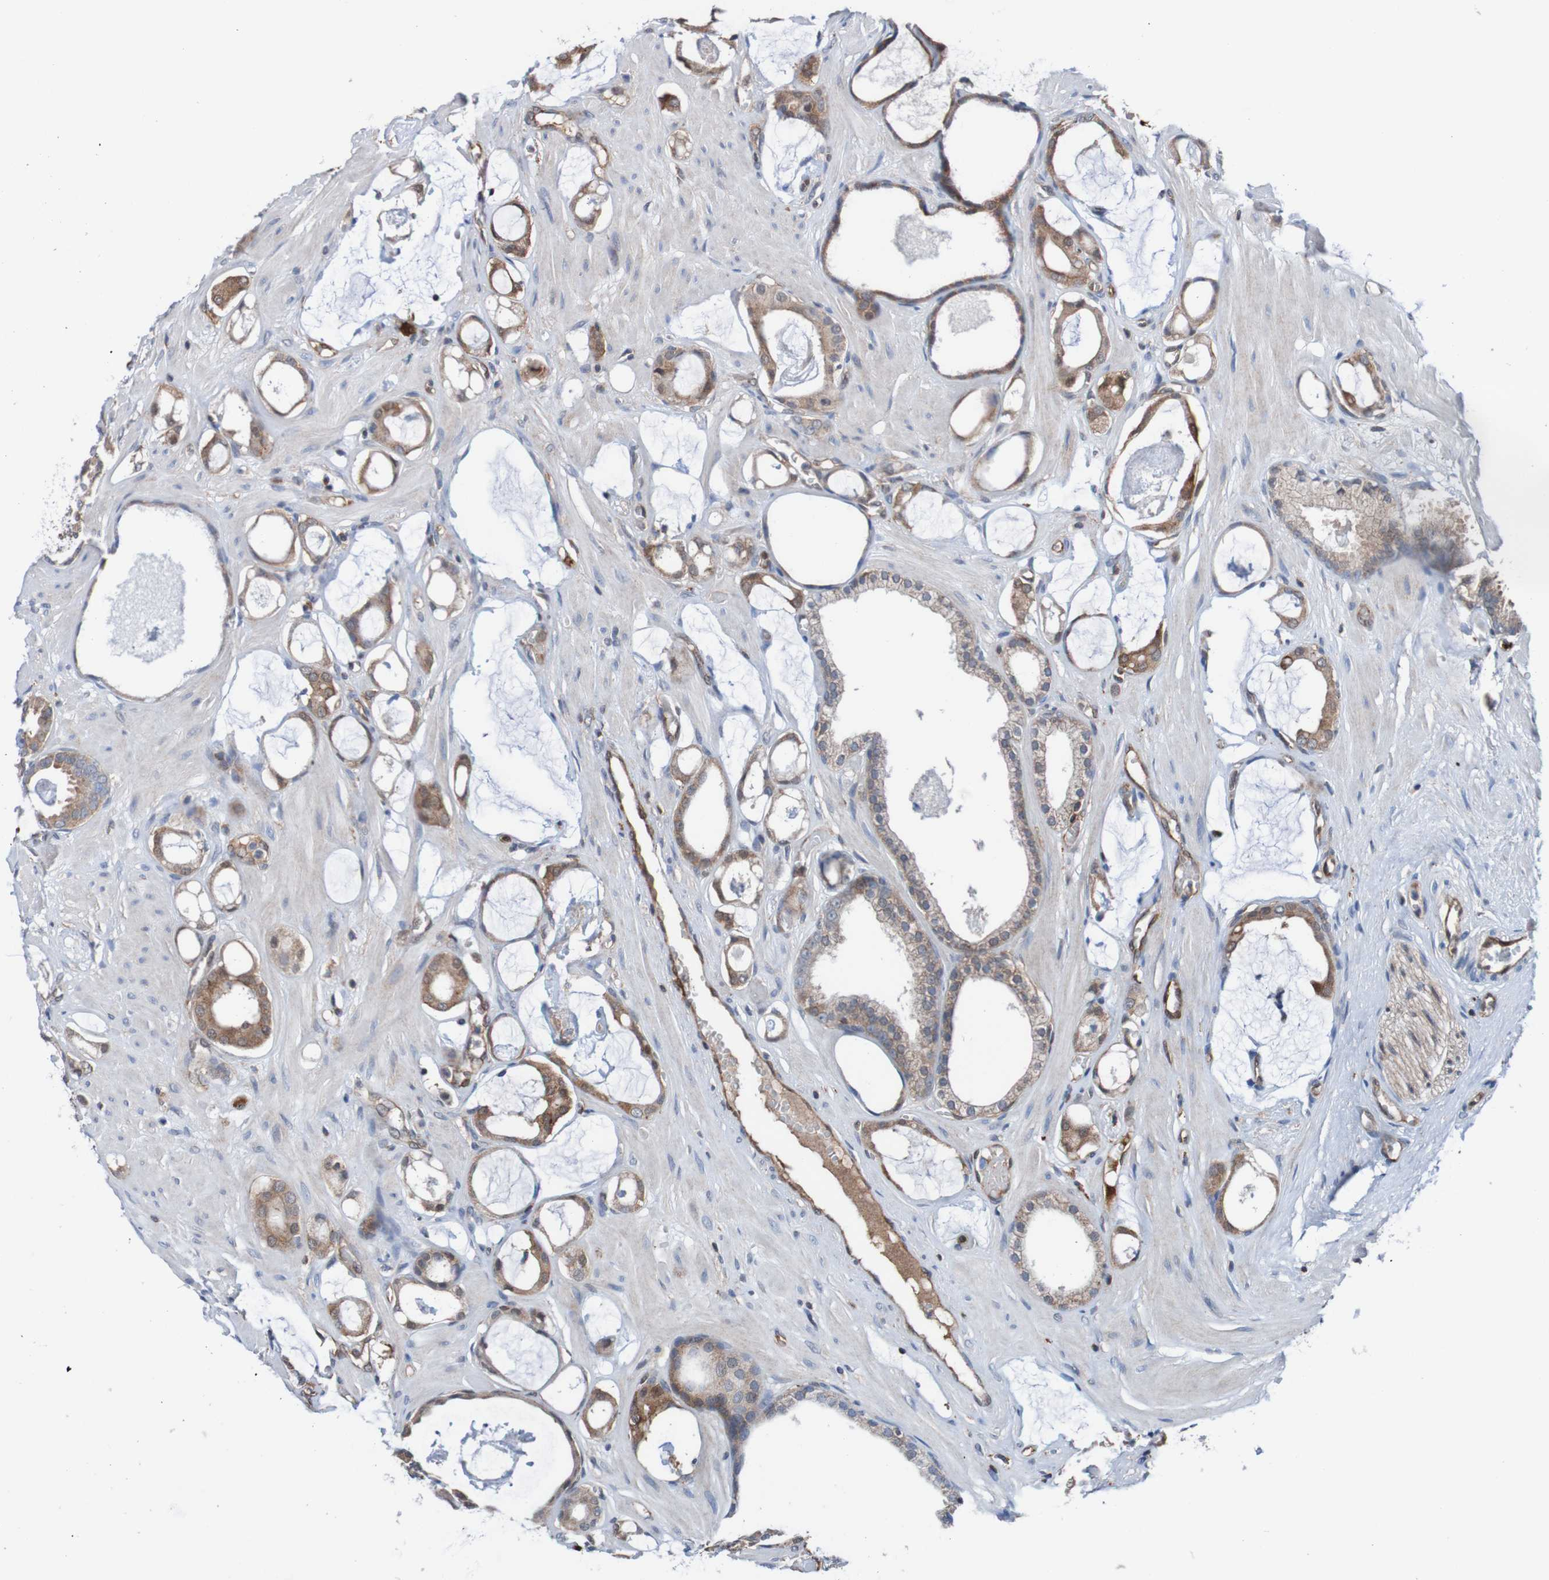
{"staining": {"intensity": "moderate", "quantity": ">75%", "location": "cytoplasmic/membranous"}, "tissue": "prostate cancer", "cell_type": "Tumor cells", "image_type": "cancer", "snomed": [{"axis": "morphology", "description": "Adenocarcinoma, Low grade"}, {"axis": "topography", "description": "Prostate"}], "caption": "The photomicrograph exhibits staining of low-grade adenocarcinoma (prostate), revealing moderate cytoplasmic/membranous protein staining (brown color) within tumor cells.", "gene": "RIGI", "patient": {"sex": "male", "age": 53}}